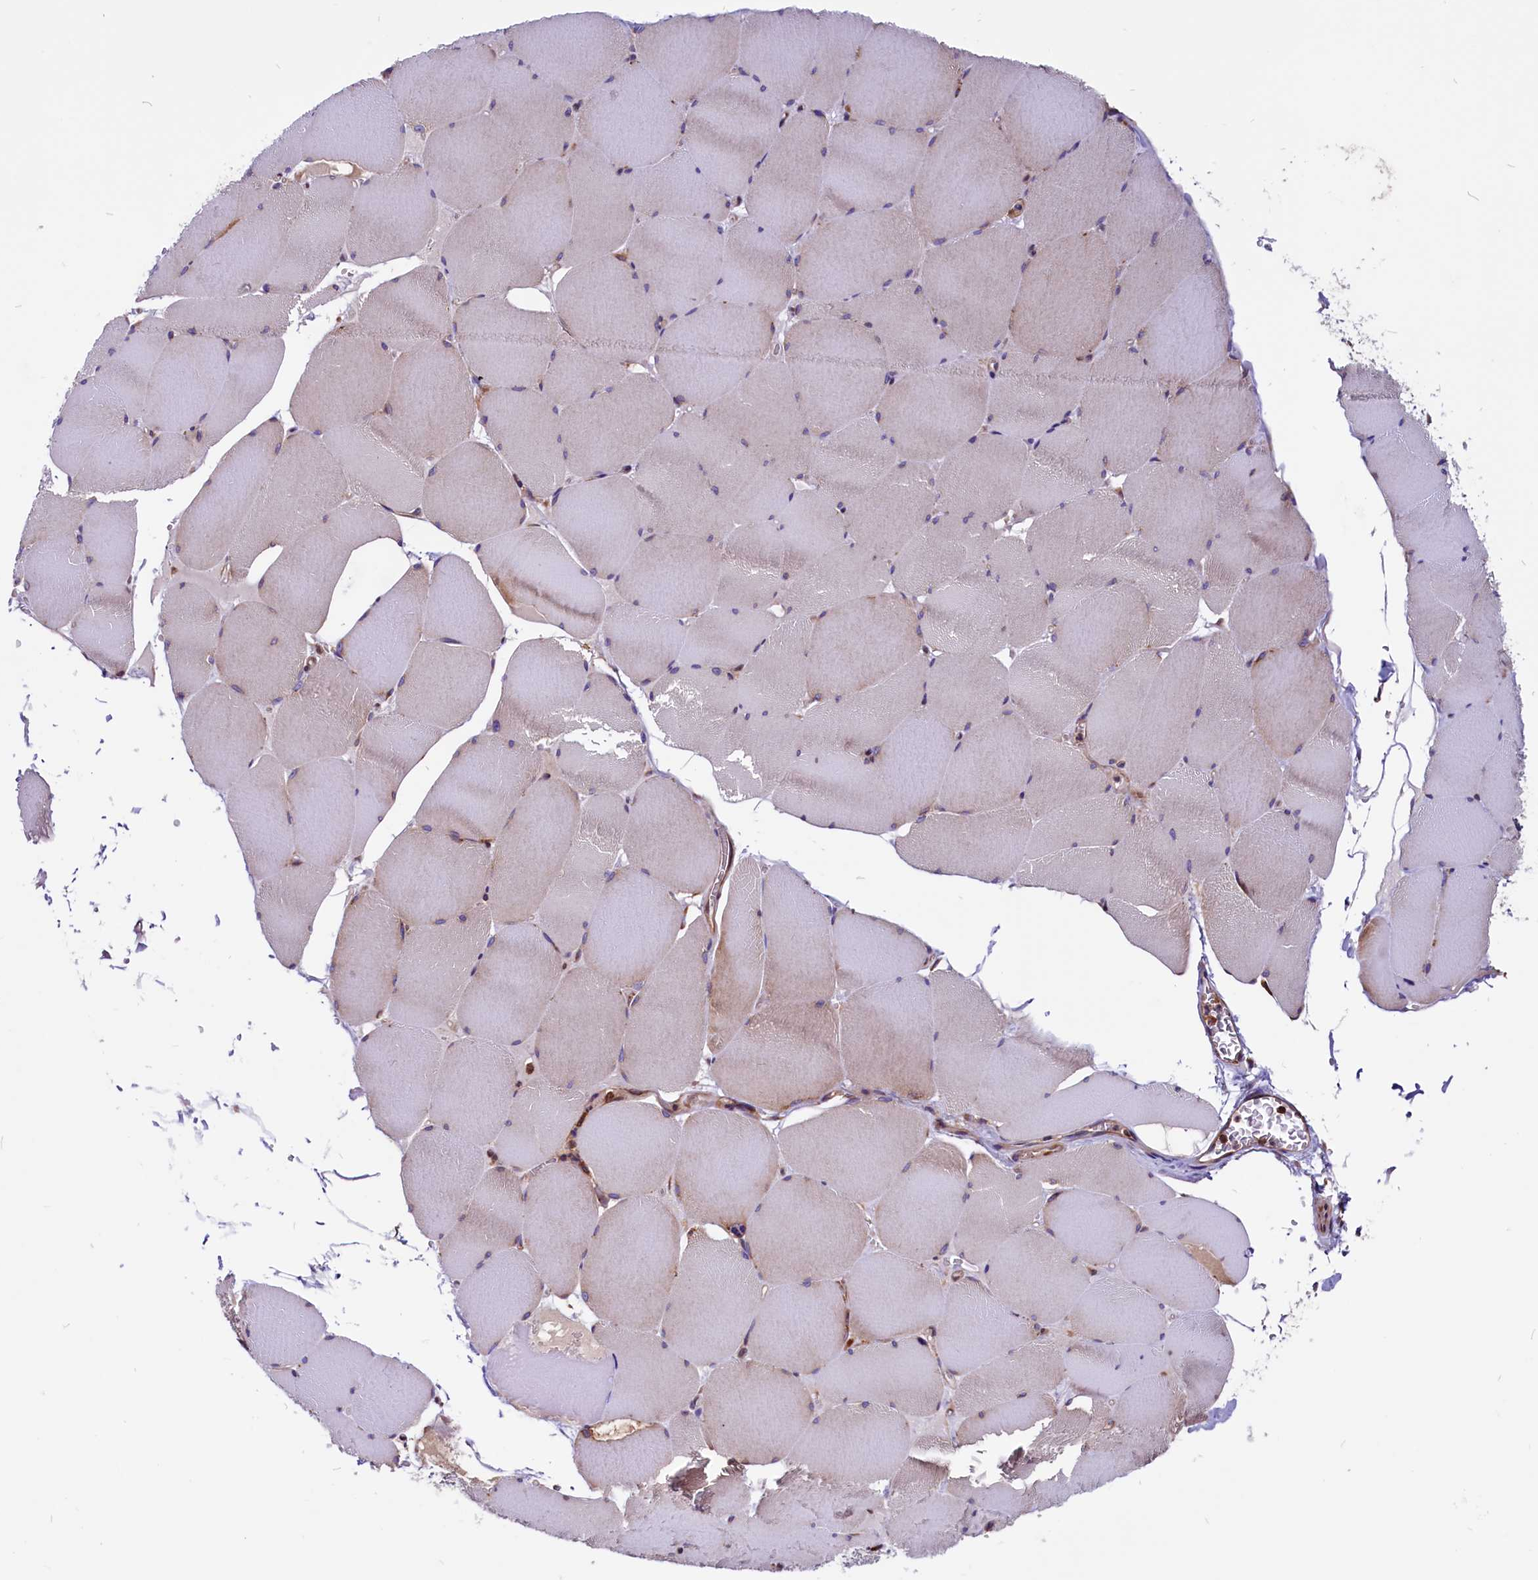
{"staining": {"intensity": "weak", "quantity": "25%-75%", "location": "cytoplasmic/membranous"}, "tissue": "skeletal muscle", "cell_type": "Myocytes", "image_type": "normal", "snomed": [{"axis": "morphology", "description": "Normal tissue, NOS"}, {"axis": "topography", "description": "Skeletal muscle"}, {"axis": "topography", "description": "Head-Neck"}], "caption": "Approximately 25%-75% of myocytes in benign skeletal muscle reveal weak cytoplasmic/membranous protein positivity as visualized by brown immunohistochemical staining.", "gene": "EIF3G", "patient": {"sex": "male", "age": 66}}